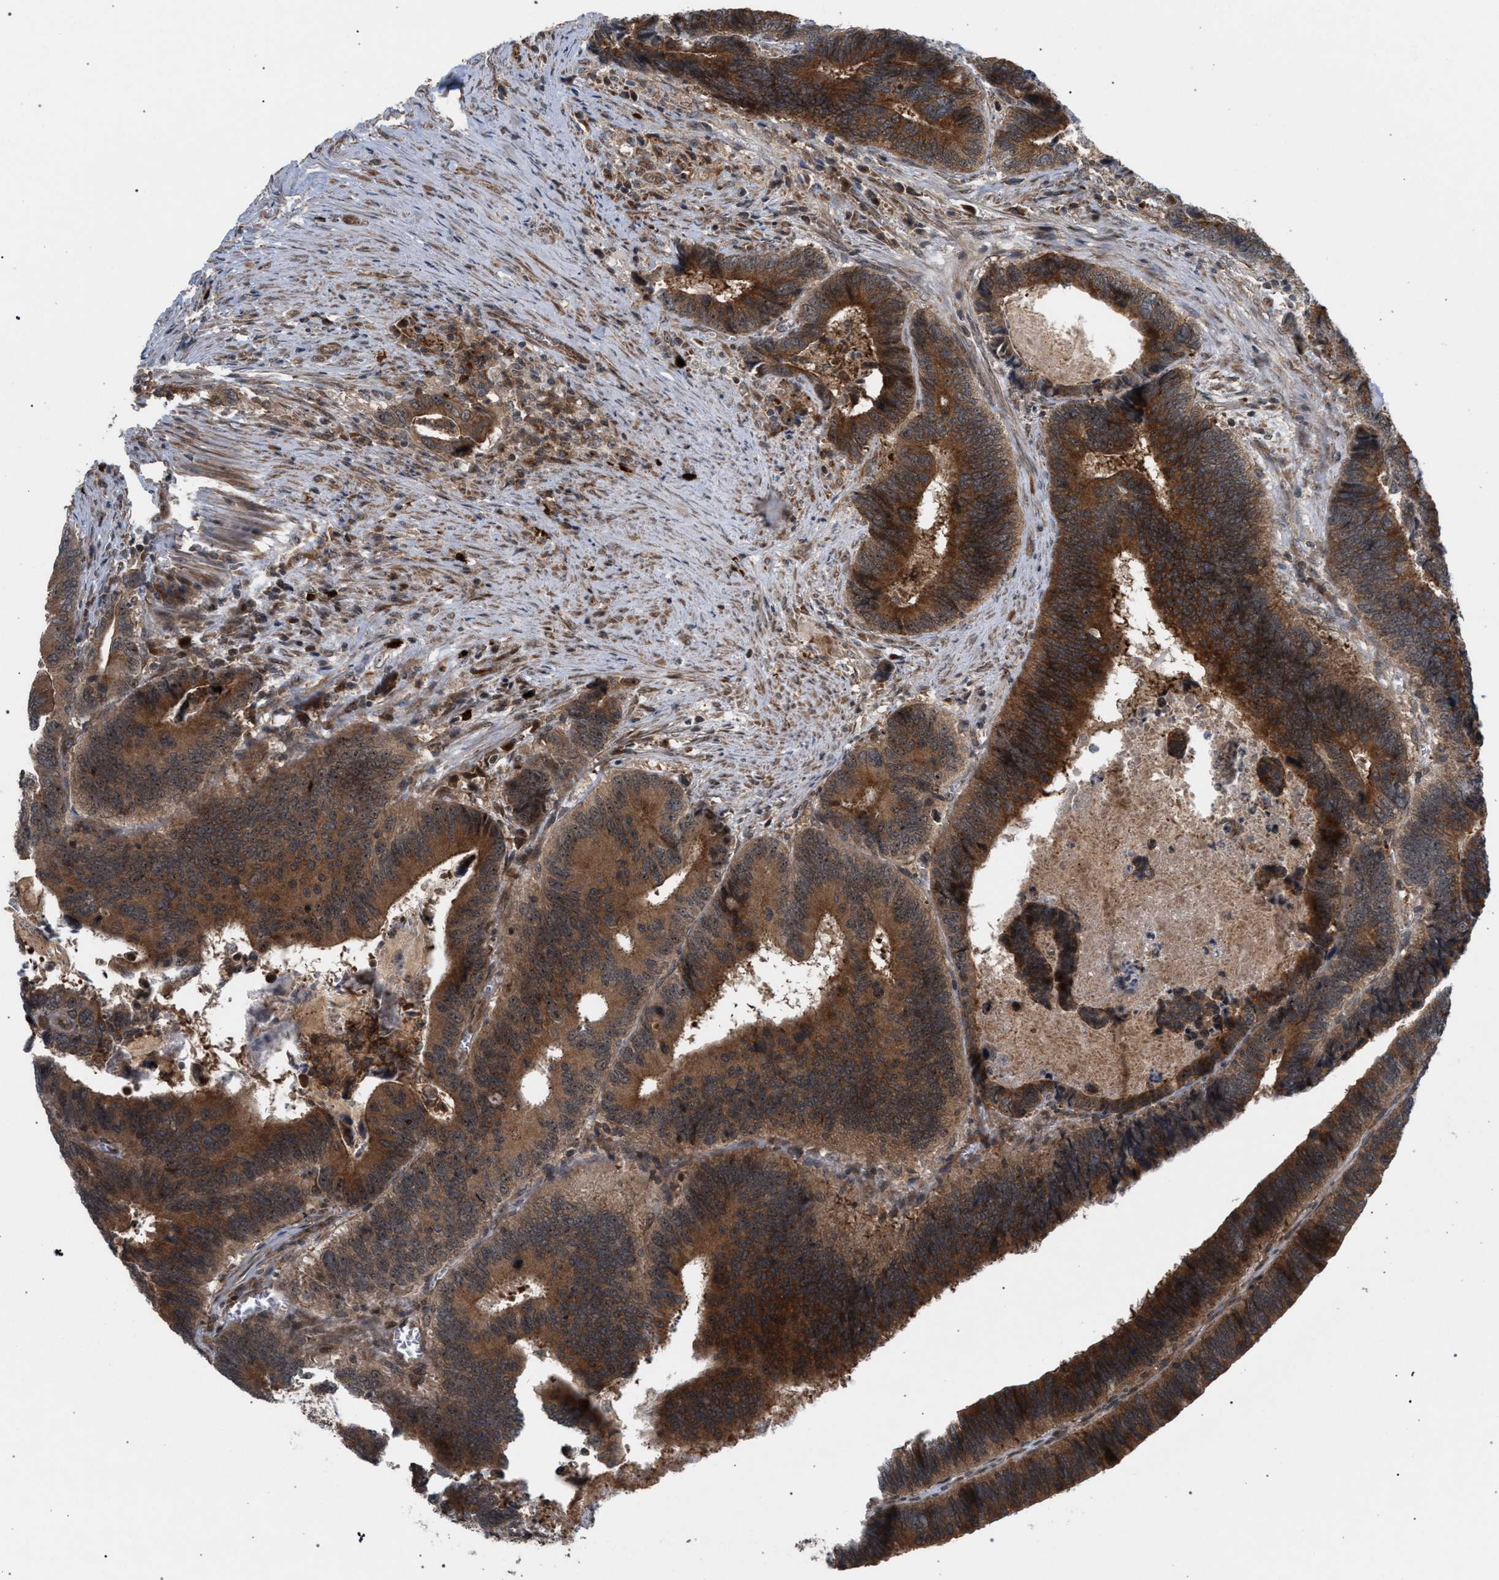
{"staining": {"intensity": "strong", "quantity": ">75%", "location": "cytoplasmic/membranous"}, "tissue": "colorectal cancer", "cell_type": "Tumor cells", "image_type": "cancer", "snomed": [{"axis": "morphology", "description": "Adenocarcinoma, NOS"}, {"axis": "topography", "description": "Colon"}], "caption": "Approximately >75% of tumor cells in colorectal adenocarcinoma reveal strong cytoplasmic/membranous protein positivity as visualized by brown immunohistochemical staining.", "gene": "IRAK4", "patient": {"sex": "male", "age": 72}}